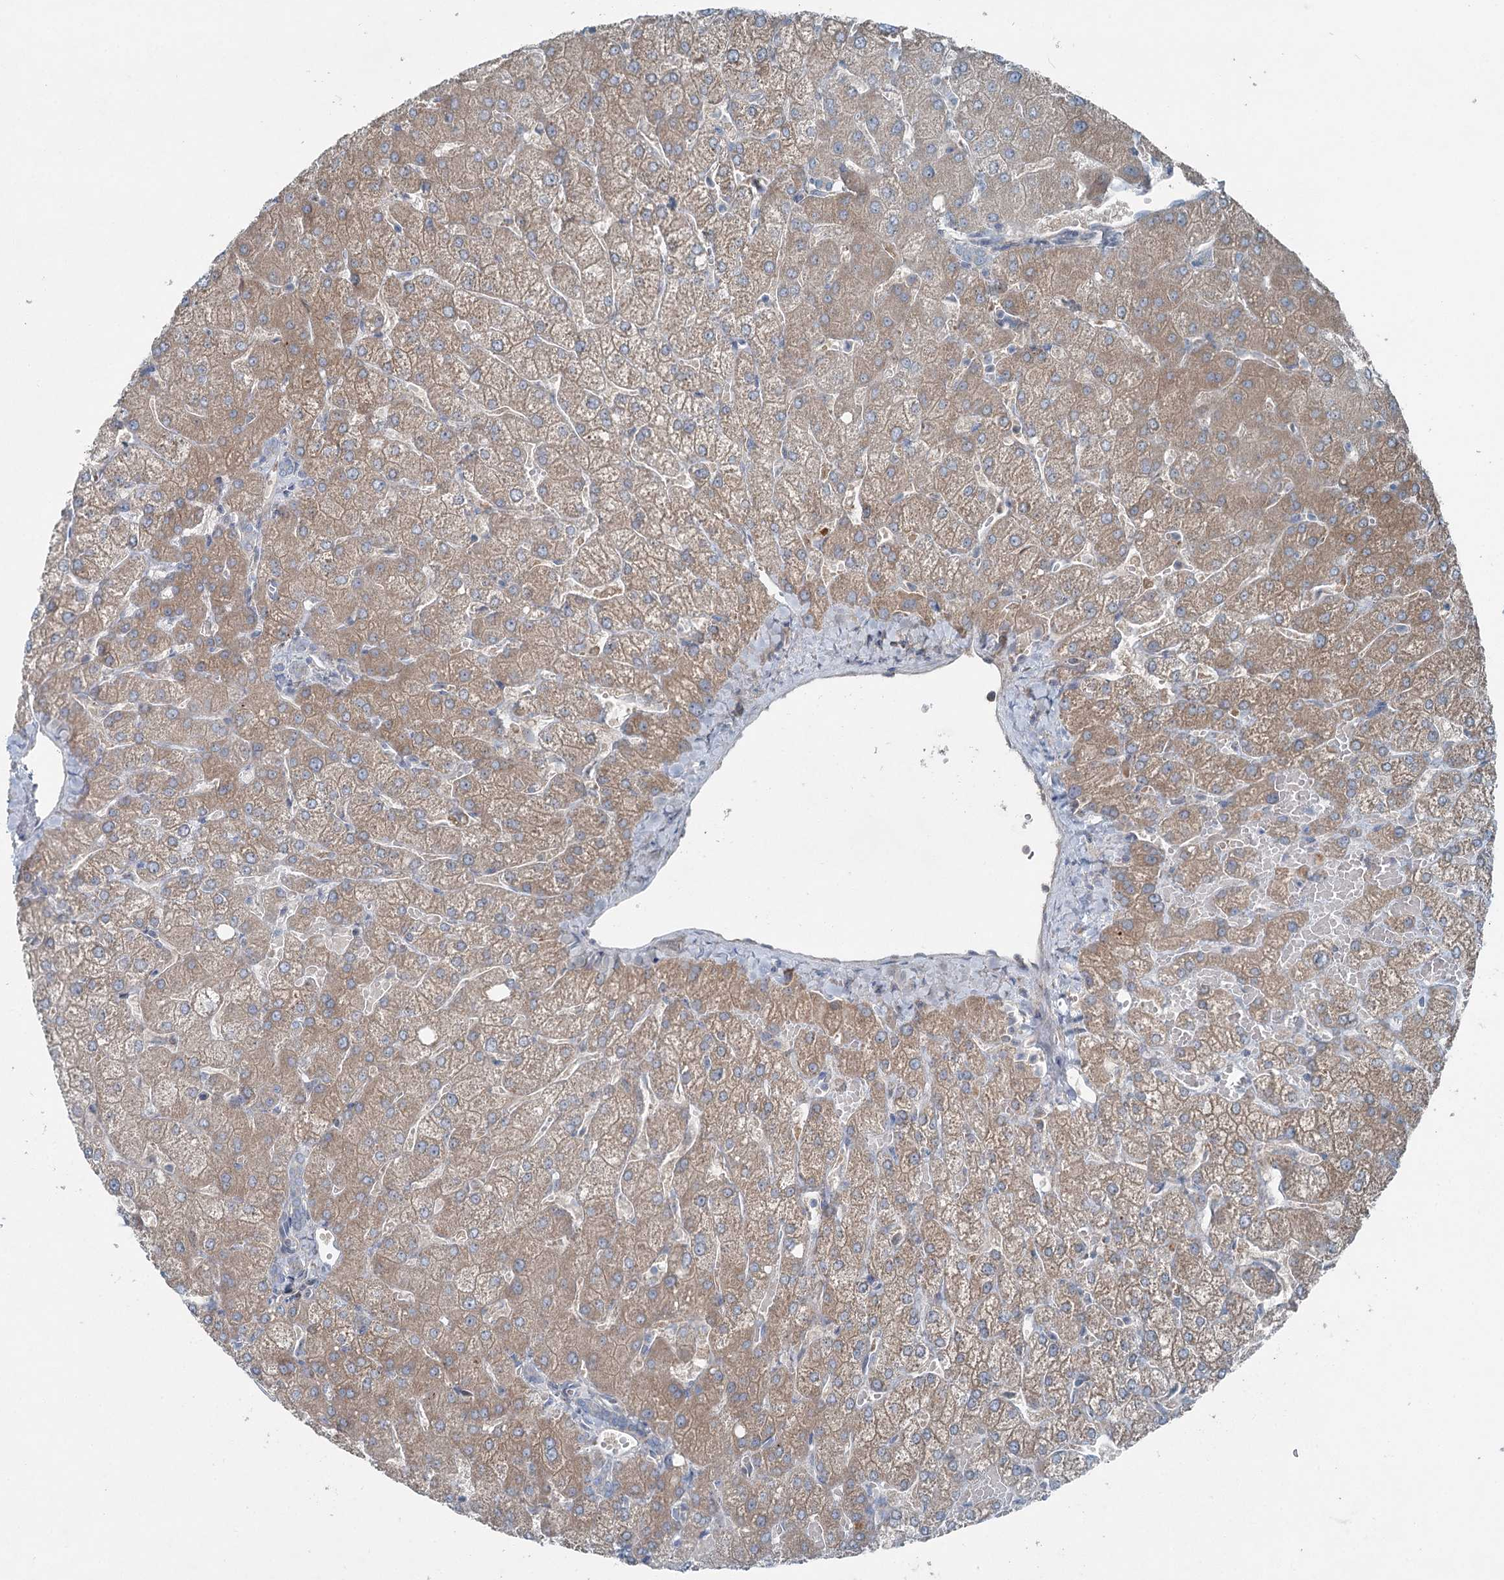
{"staining": {"intensity": "negative", "quantity": "none", "location": "none"}, "tissue": "liver", "cell_type": "Cholangiocytes", "image_type": "normal", "snomed": [{"axis": "morphology", "description": "Normal tissue, NOS"}, {"axis": "topography", "description": "Liver"}], "caption": "Immunohistochemical staining of normal human liver shows no significant expression in cholangiocytes.", "gene": "CHCHD5", "patient": {"sex": "female", "age": 54}}